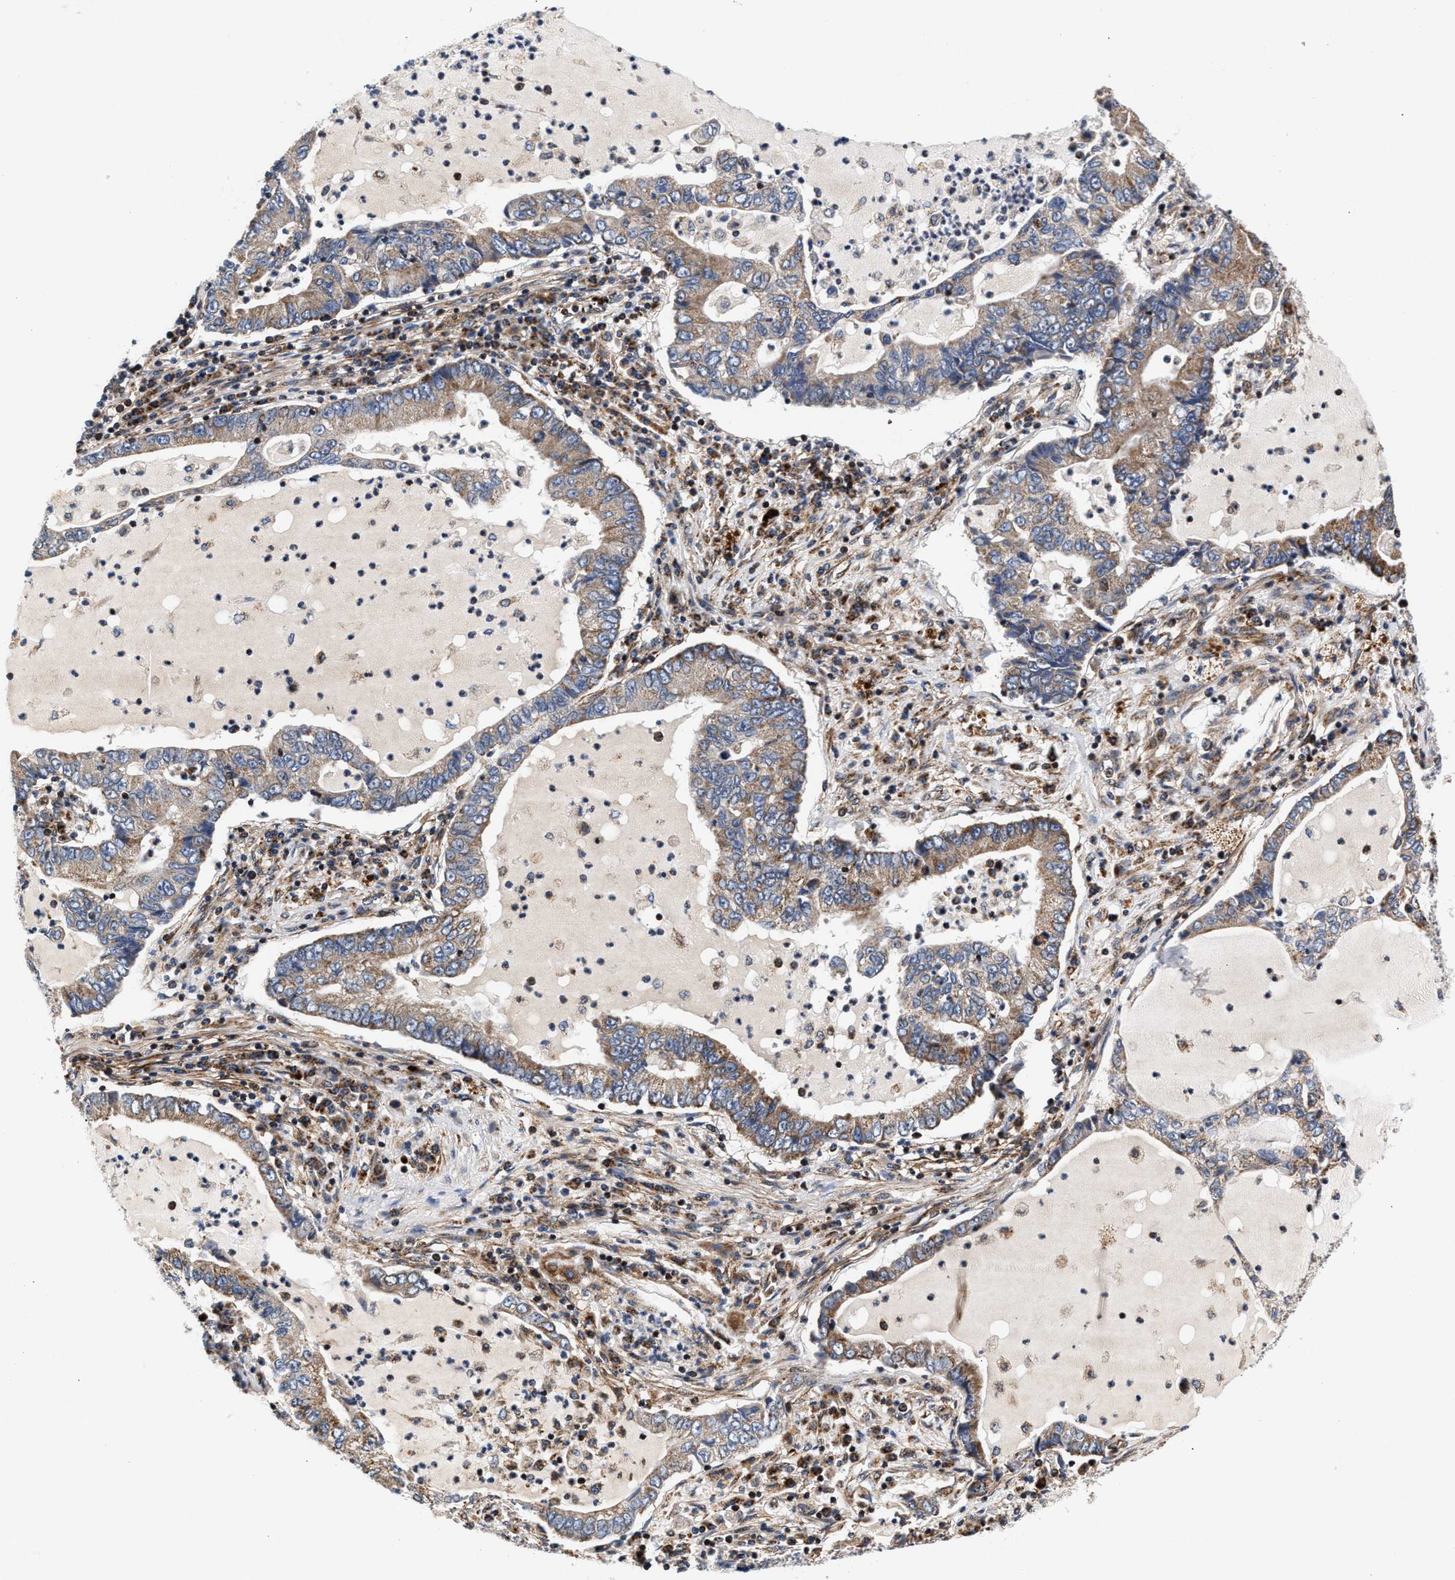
{"staining": {"intensity": "weak", "quantity": "25%-75%", "location": "cytoplasmic/membranous"}, "tissue": "lung cancer", "cell_type": "Tumor cells", "image_type": "cancer", "snomed": [{"axis": "morphology", "description": "Adenocarcinoma, NOS"}, {"axis": "topography", "description": "Lung"}], "caption": "This is a micrograph of immunohistochemistry (IHC) staining of lung adenocarcinoma, which shows weak staining in the cytoplasmic/membranous of tumor cells.", "gene": "SGK1", "patient": {"sex": "female", "age": 51}}